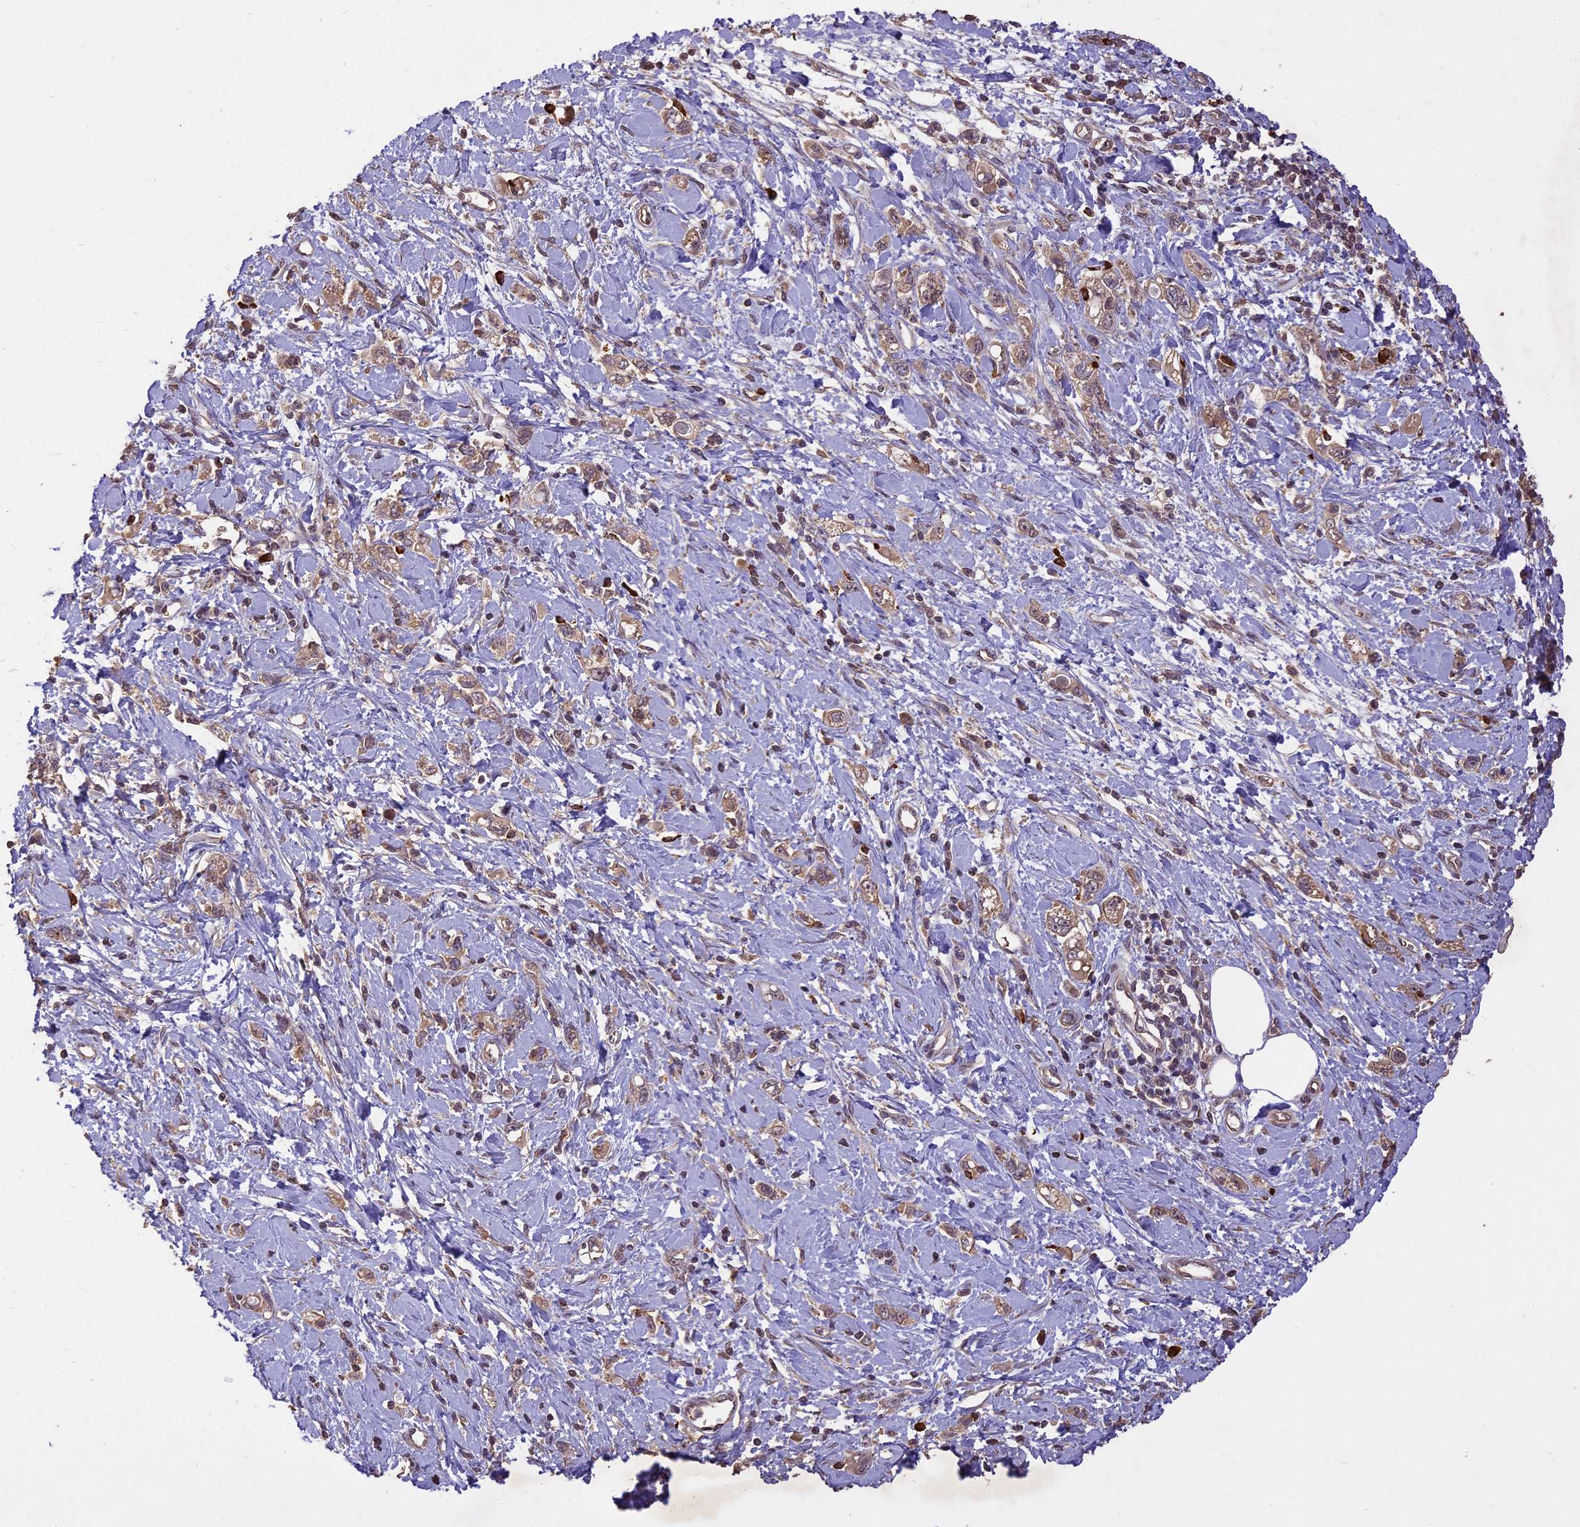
{"staining": {"intensity": "moderate", "quantity": ">75%", "location": "cytoplasmic/membranous"}, "tissue": "stomach cancer", "cell_type": "Tumor cells", "image_type": "cancer", "snomed": [{"axis": "morphology", "description": "Adenocarcinoma, NOS"}, {"axis": "topography", "description": "Stomach"}], "caption": "Immunohistochemical staining of stomach adenocarcinoma reveals moderate cytoplasmic/membranous protein expression in approximately >75% of tumor cells. (Brightfield microscopy of DAB IHC at high magnification).", "gene": "TIGD7", "patient": {"sex": "female", "age": 76}}